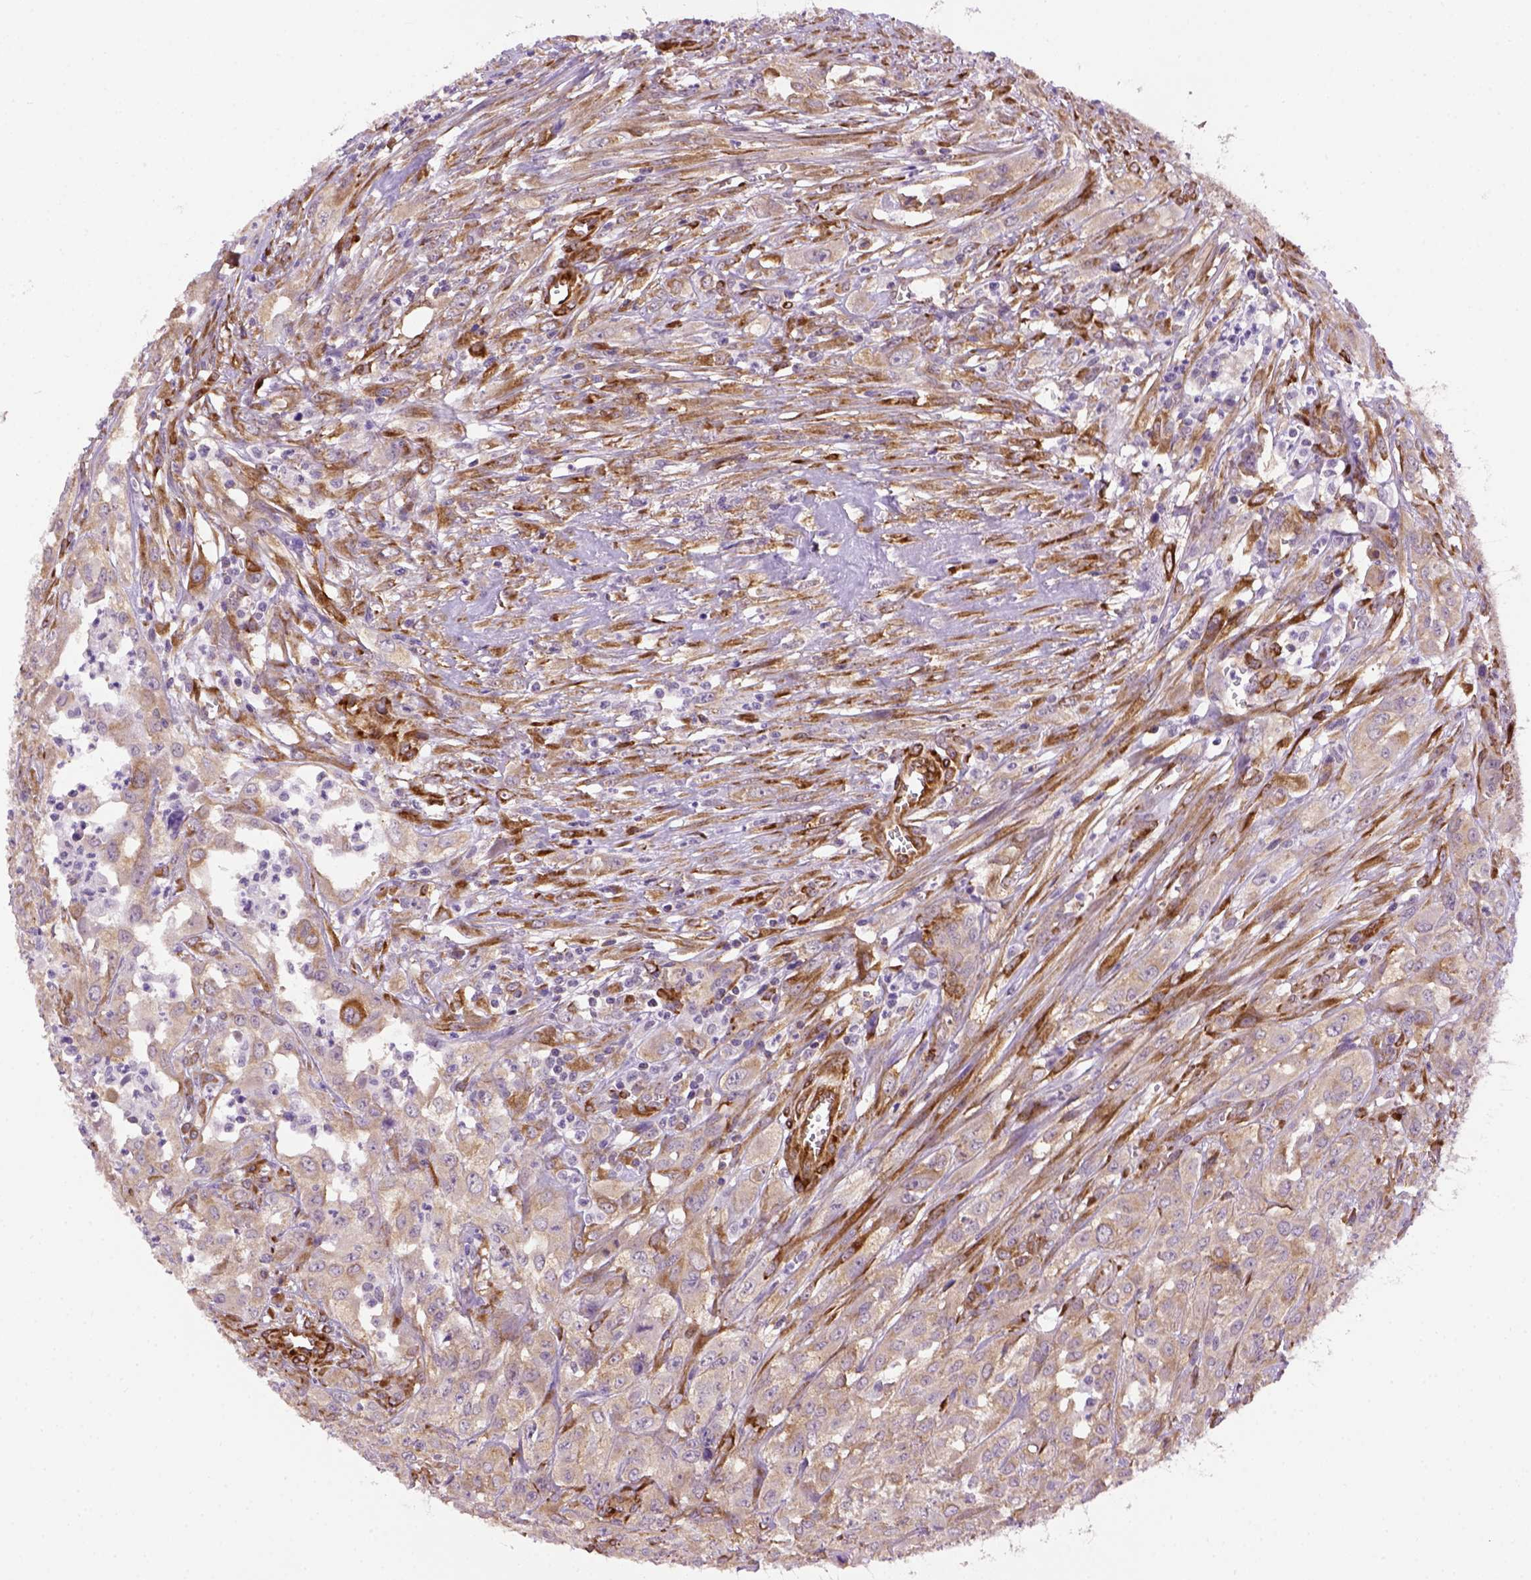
{"staining": {"intensity": "weak", "quantity": ">75%", "location": "cytoplasmic/membranous"}, "tissue": "urothelial cancer", "cell_type": "Tumor cells", "image_type": "cancer", "snomed": [{"axis": "morphology", "description": "Urothelial carcinoma, High grade"}, {"axis": "topography", "description": "Urinary bladder"}], "caption": "A micrograph showing weak cytoplasmic/membranous expression in approximately >75% of tumor cells in urothelial carcinoma (high-grade), as visualized by brown immunohistochemical staining.", "gene": "KAZN", "patient": {"sex": "male", "age": 67}}